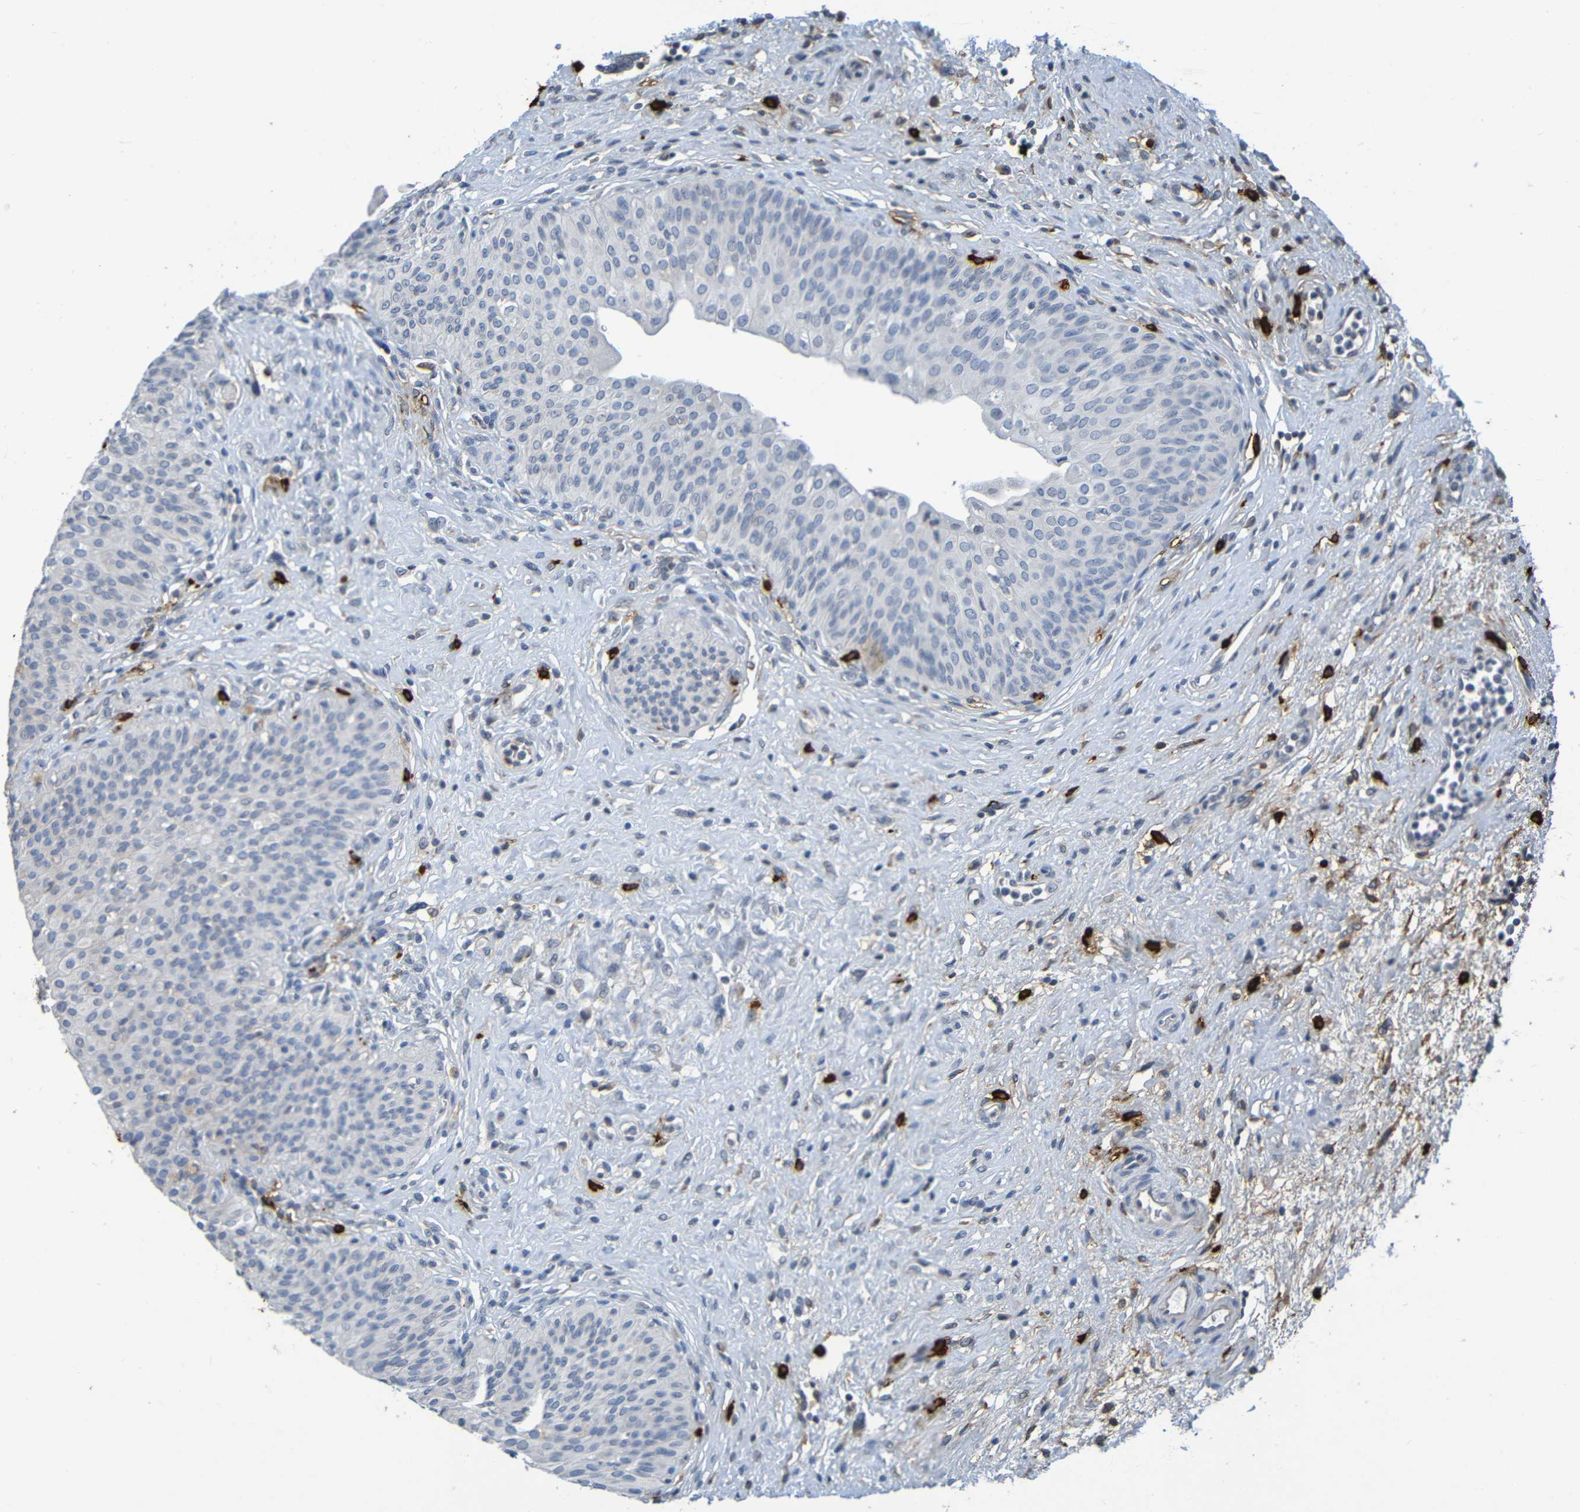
{"staining": {"intensity": "negative", "quantity": "none", "location": "none"}, "tissue": "urinary bladder", "cell_type": "Urothelial cells", "image_type": "normal", "snomed": [{"axis": "morphology", "description": "Normal tissue, NOS"}, {"axis": "topography", "description": "Urinary bladder"}], "caption": "Immunohistochemistry photomicrograph of normal urinary bladder stained for a protein (brown), which displays no staining in urothelial cells. (DAB (3,3'-diaminobenzidine) immunohistochemistry (IHC) with hematoxylin counter stain).", "gene": "C3AR1", "patient": {"sex": "male", "age": 46}}